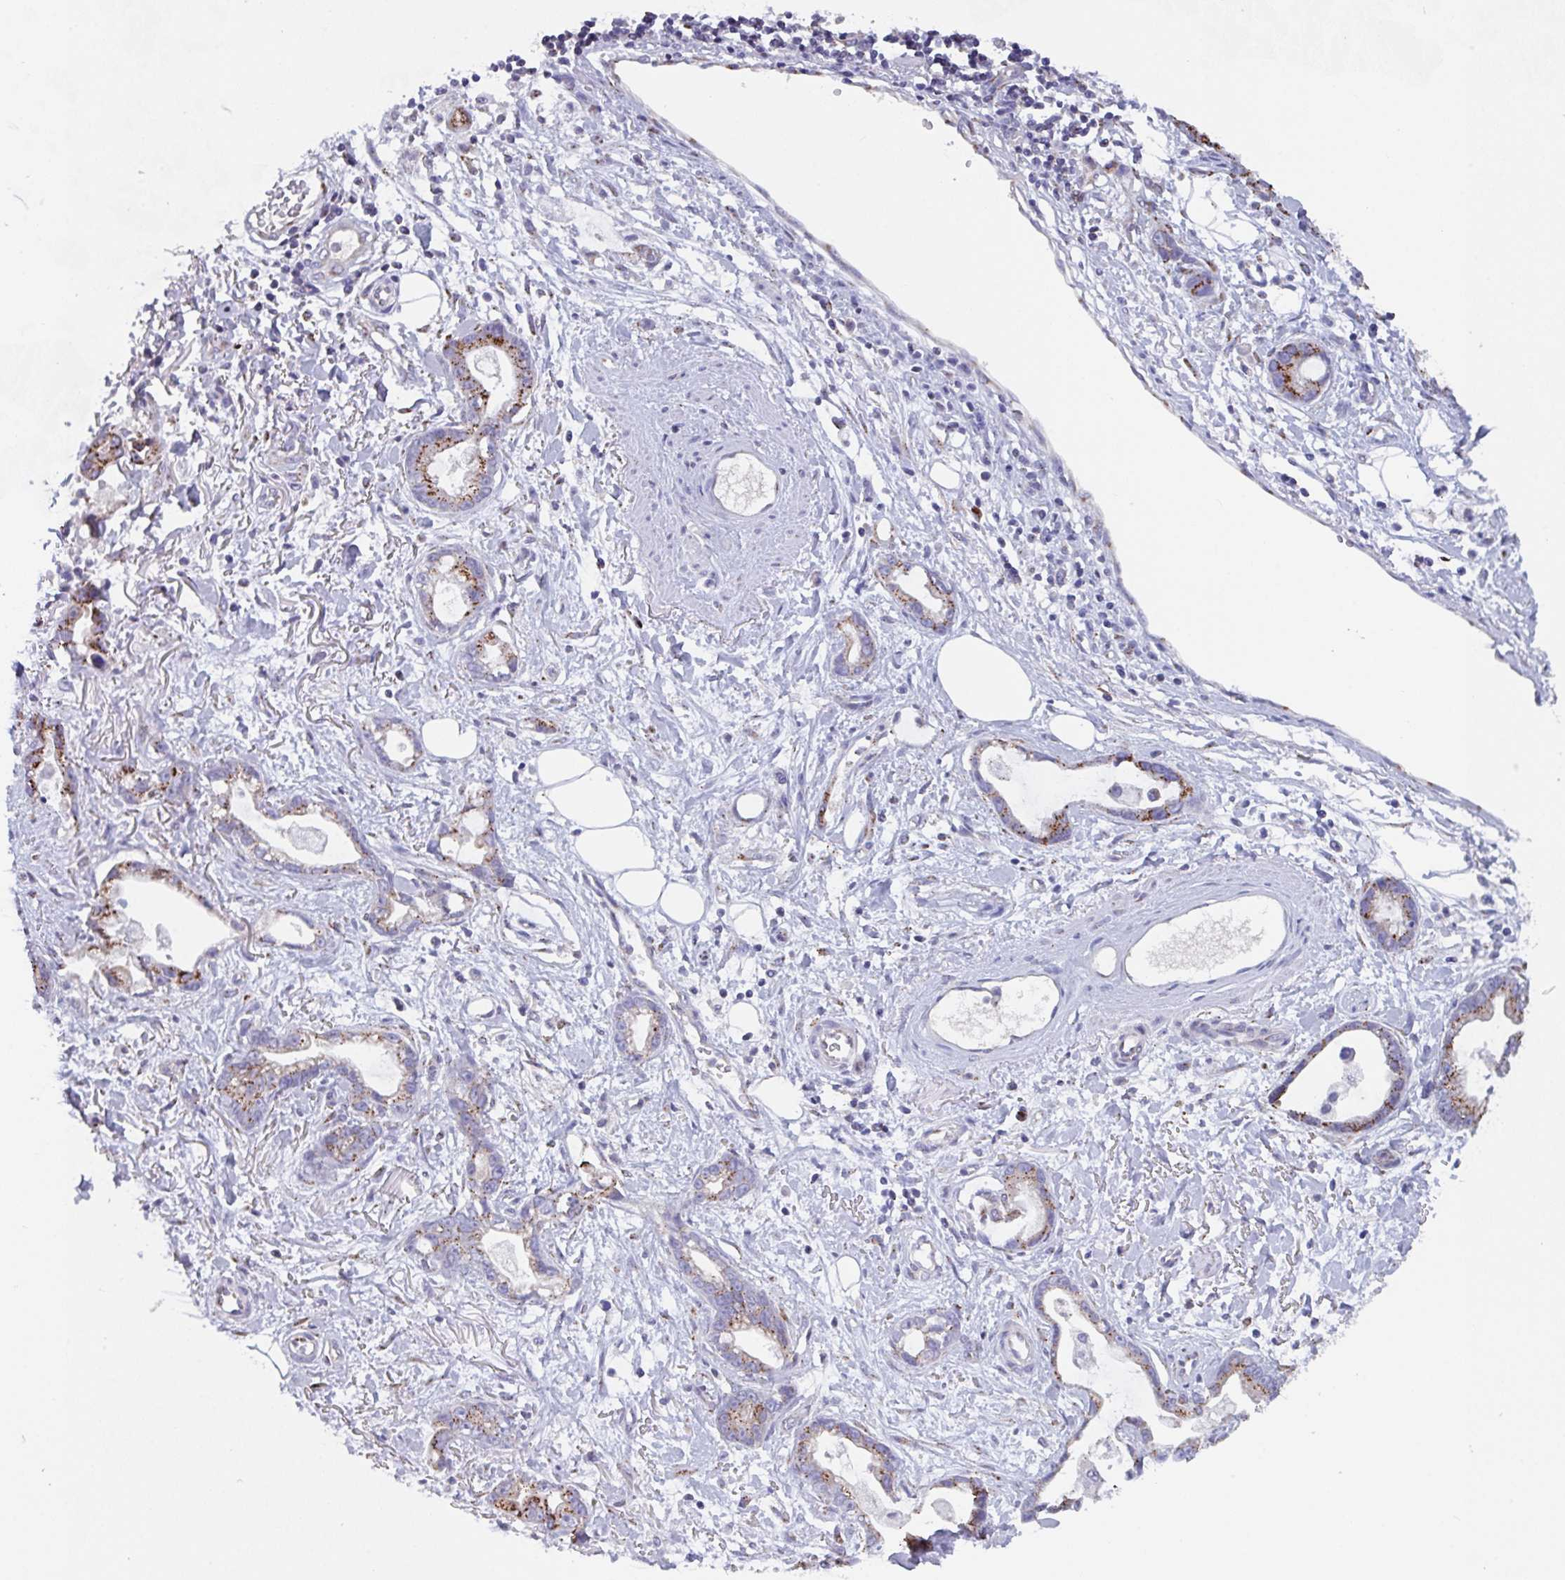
{"staining": {"intensity": "strong", "quantity": "25%-75%", "location": "cytoplasmic/membranous"}, "tissue": "stomach cancer", "cell_type": "Tumor cells", "image_type": "cancer", "snomed": [{"axis": "morphology", "description": "Adenocarcinoma, NOS"}, {"axis": "topography", "description": "Stomach"}], "caption": "IHC of stomach adenocarcinoma displays high levels of strong cytoplasmic/membranous staining in approximately 25%-75% of tumor cells.", "gene": "PROSER3", "patient": {"sex": "male", "age": 55}}